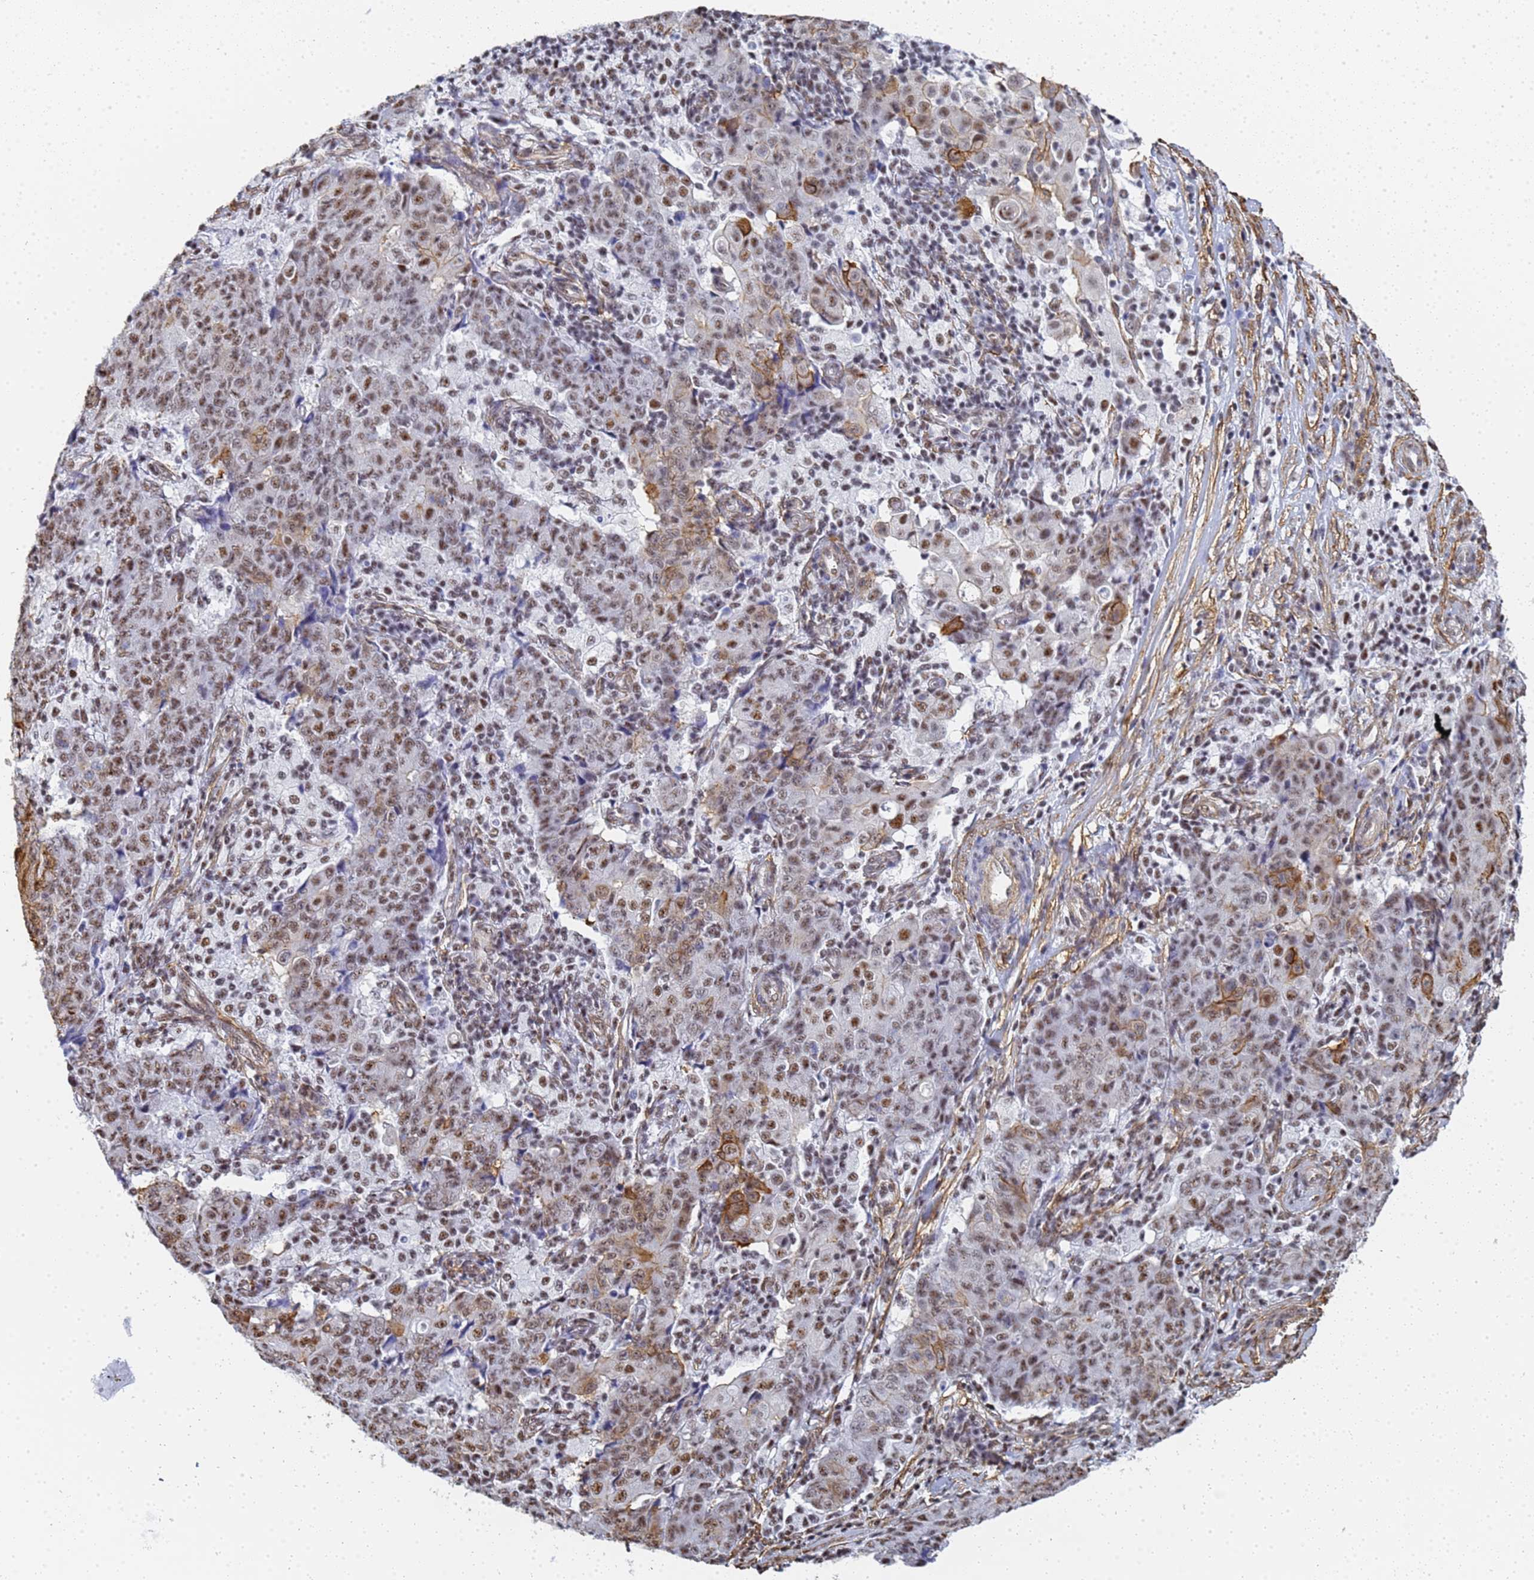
{"staining": {"intensity": "moderate", "quantity": ">75%", "location": "cytoplasmic/membranous,nuclear"}, "tissue": "ovarian cancer", "cell_type": "Tumor cells", "image_type": "cancer", "snomed": [{"axis": "morphology", "description": "Carcinoma, endometroid"}, {"axis": "topography", "description": "Ovary"}], "caption": "An image of human ovarian endometroid carcinoma stained for a protein shows moderate cytoplasmic/membranous and nuclear brown staining in tumor cells. The staining is performed using DAB (3,3'-diaminobenzidine) brown chromogen to label protein expression. The nuclei are counter-stained blue using hematoxylin.", "gene": "PRRT4", "patient": {"sex": "female", "age": 42}}